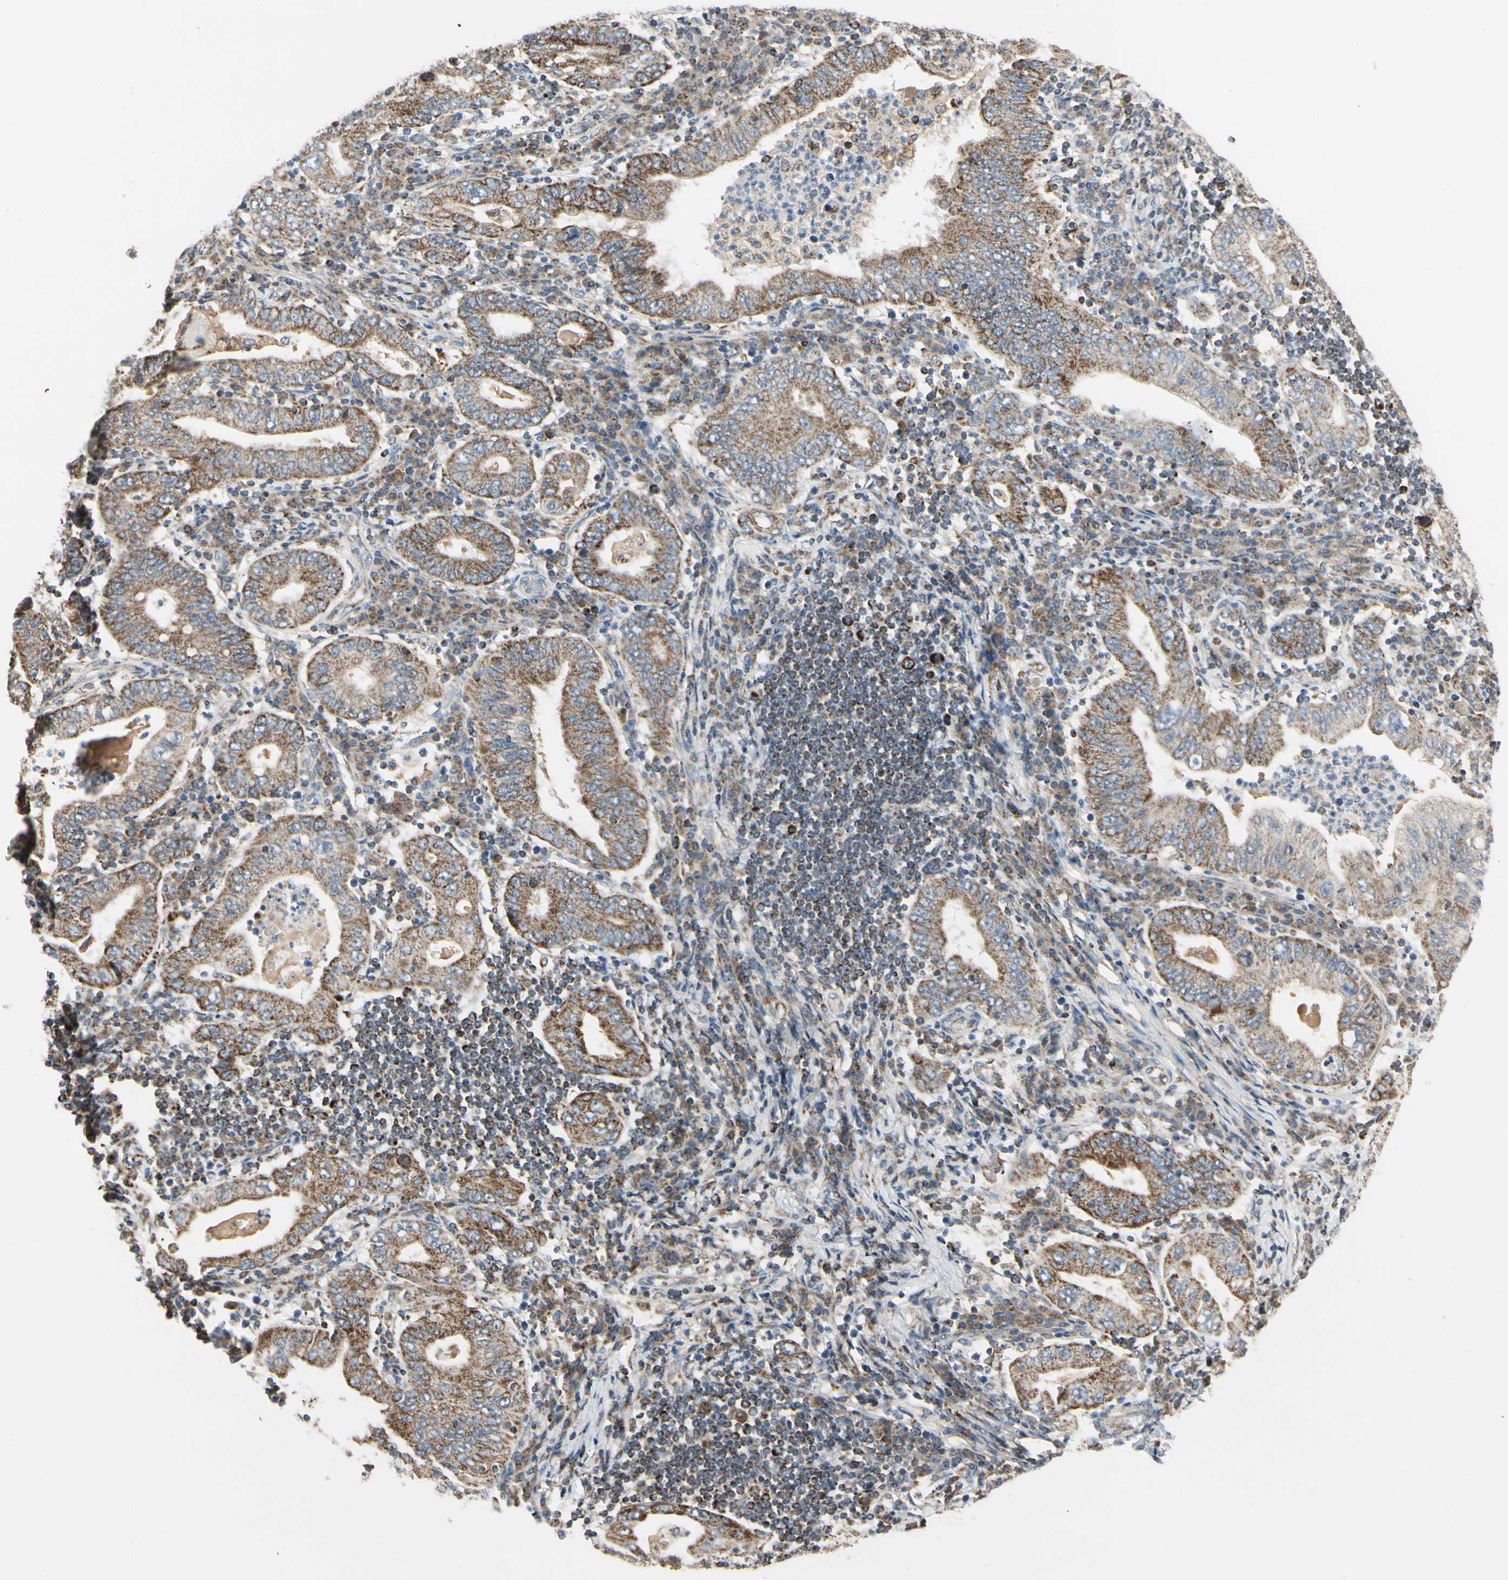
{"staining": {"intensity": "strong", "quantity": ">75%", "location": "cytoplasmic/membranous"}, "tissue": "stomach cancer", "cell_type": "Tumor cells", "image_type": "cancer", "snomed": [{"axis": "morphology", "description": "Normal tissue, NOS"}, {"axis": "morphology", "description": "Adenocarcinoma, NOS"}, {"axis": "topography", "description": "Esophagus"}, {"axis": "topography", "description": "Stomach, upper"}, {"axis": "topography", "description": "Peripheral nerve tissue"}], "caption": "Immunohistochemical staining of adenocarcinoma (stomach) shows high levels of strong cytoplasmic/membranous protein positivity in about >75% of tumor cells.", "gene": "ANKS6", "patient": {"sex": "male", "age": 62}}